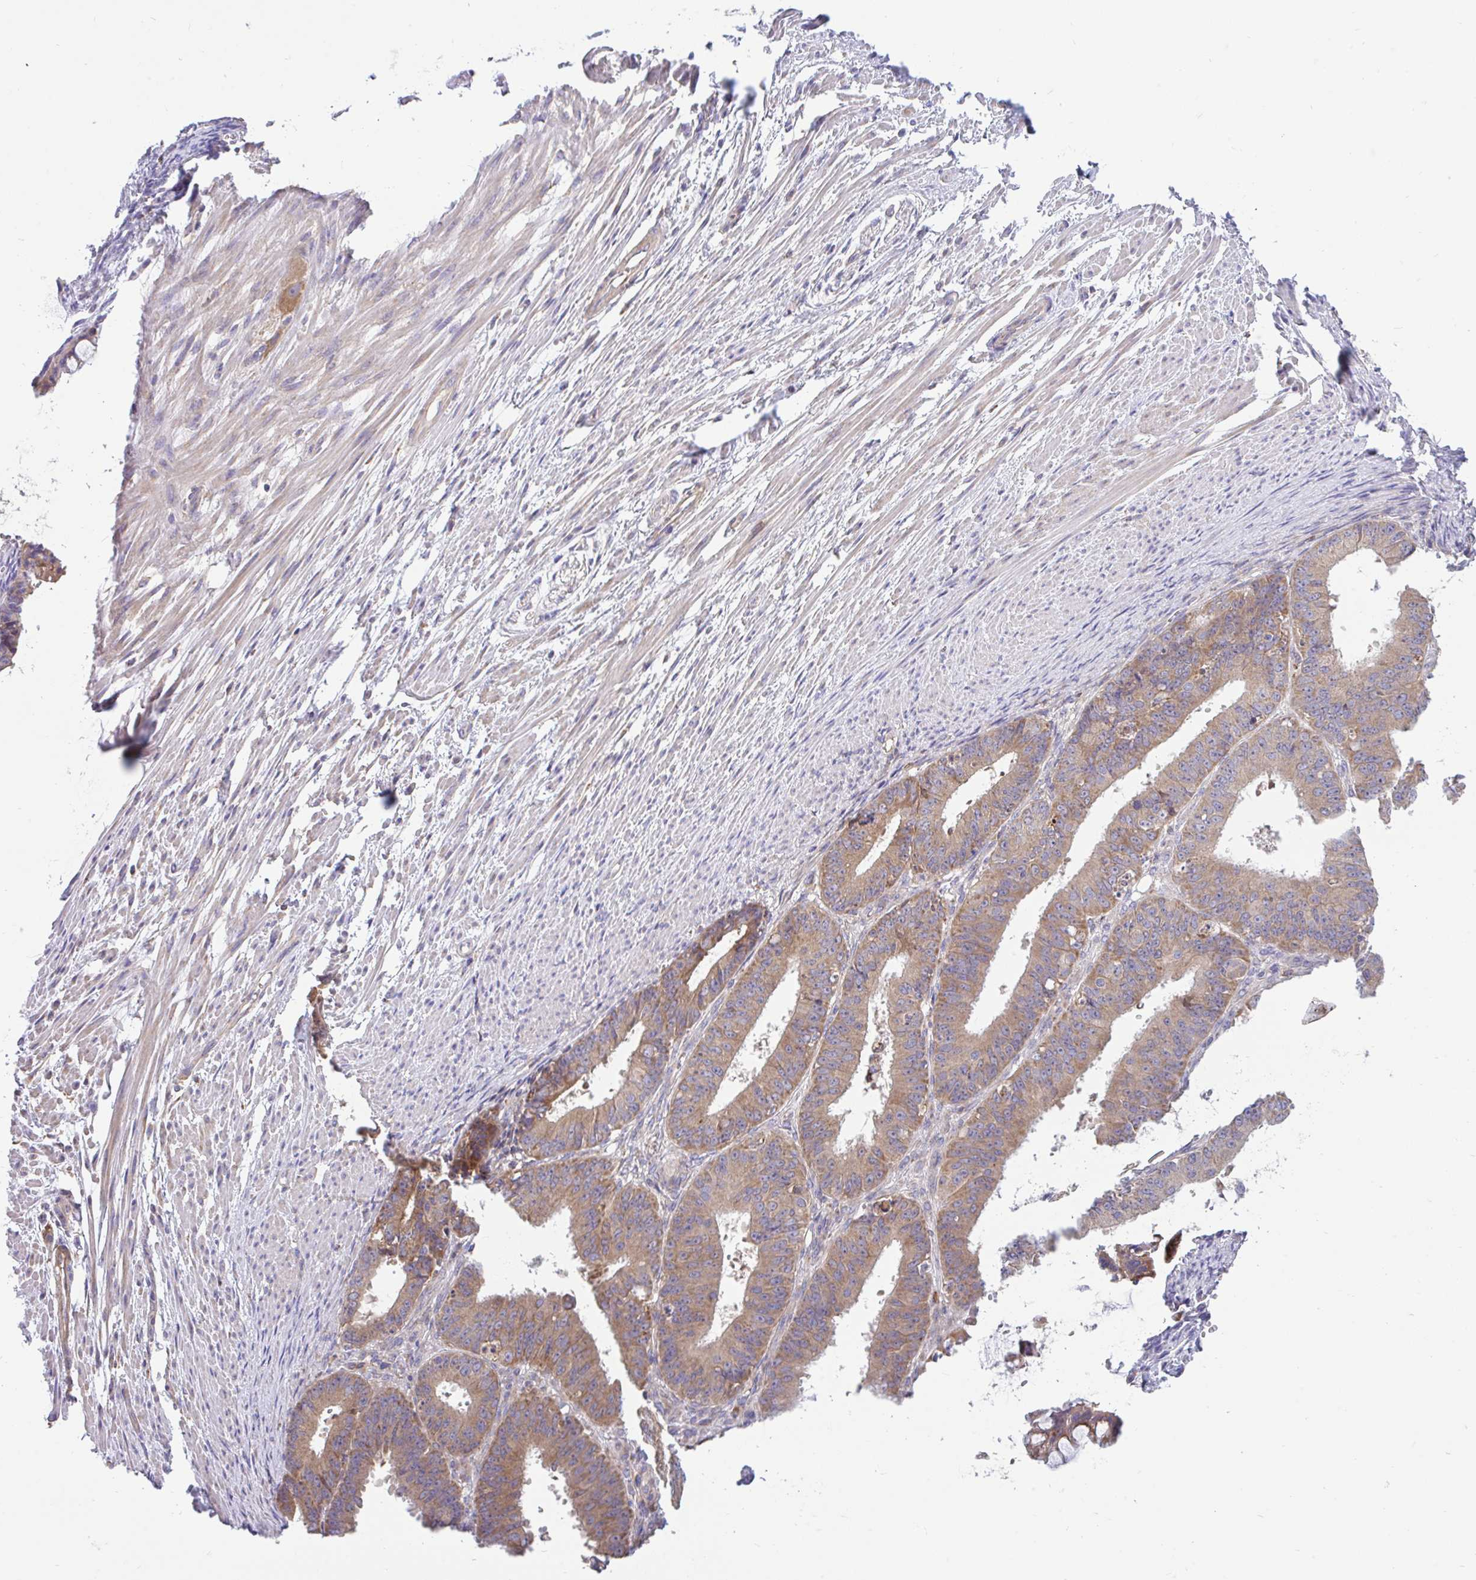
{"staining": {"intensity": "moderate", "quantity": ">75%", "location": "cytoplasmic/membranous"}, "tissue": "ovarian cancer", "cell_type": "Tumor cells", "image_type": "cancer", "snomed": [{"axis": "morphology", "description": "Carcinoma, endometroid"}, {"axis": "topography", "description": "Appendix"}, {"axis": "topography", "description": "Ovary"}], "caption": "Moderate cytoplasmic/membranous expression for a protein is identified in approximately >75% of tumor cells of endometroid carcinoma (ovarian) using immunohistochemistry.", "gene": "RALBP1", "patient": {"sex": "female", "age": 42}}